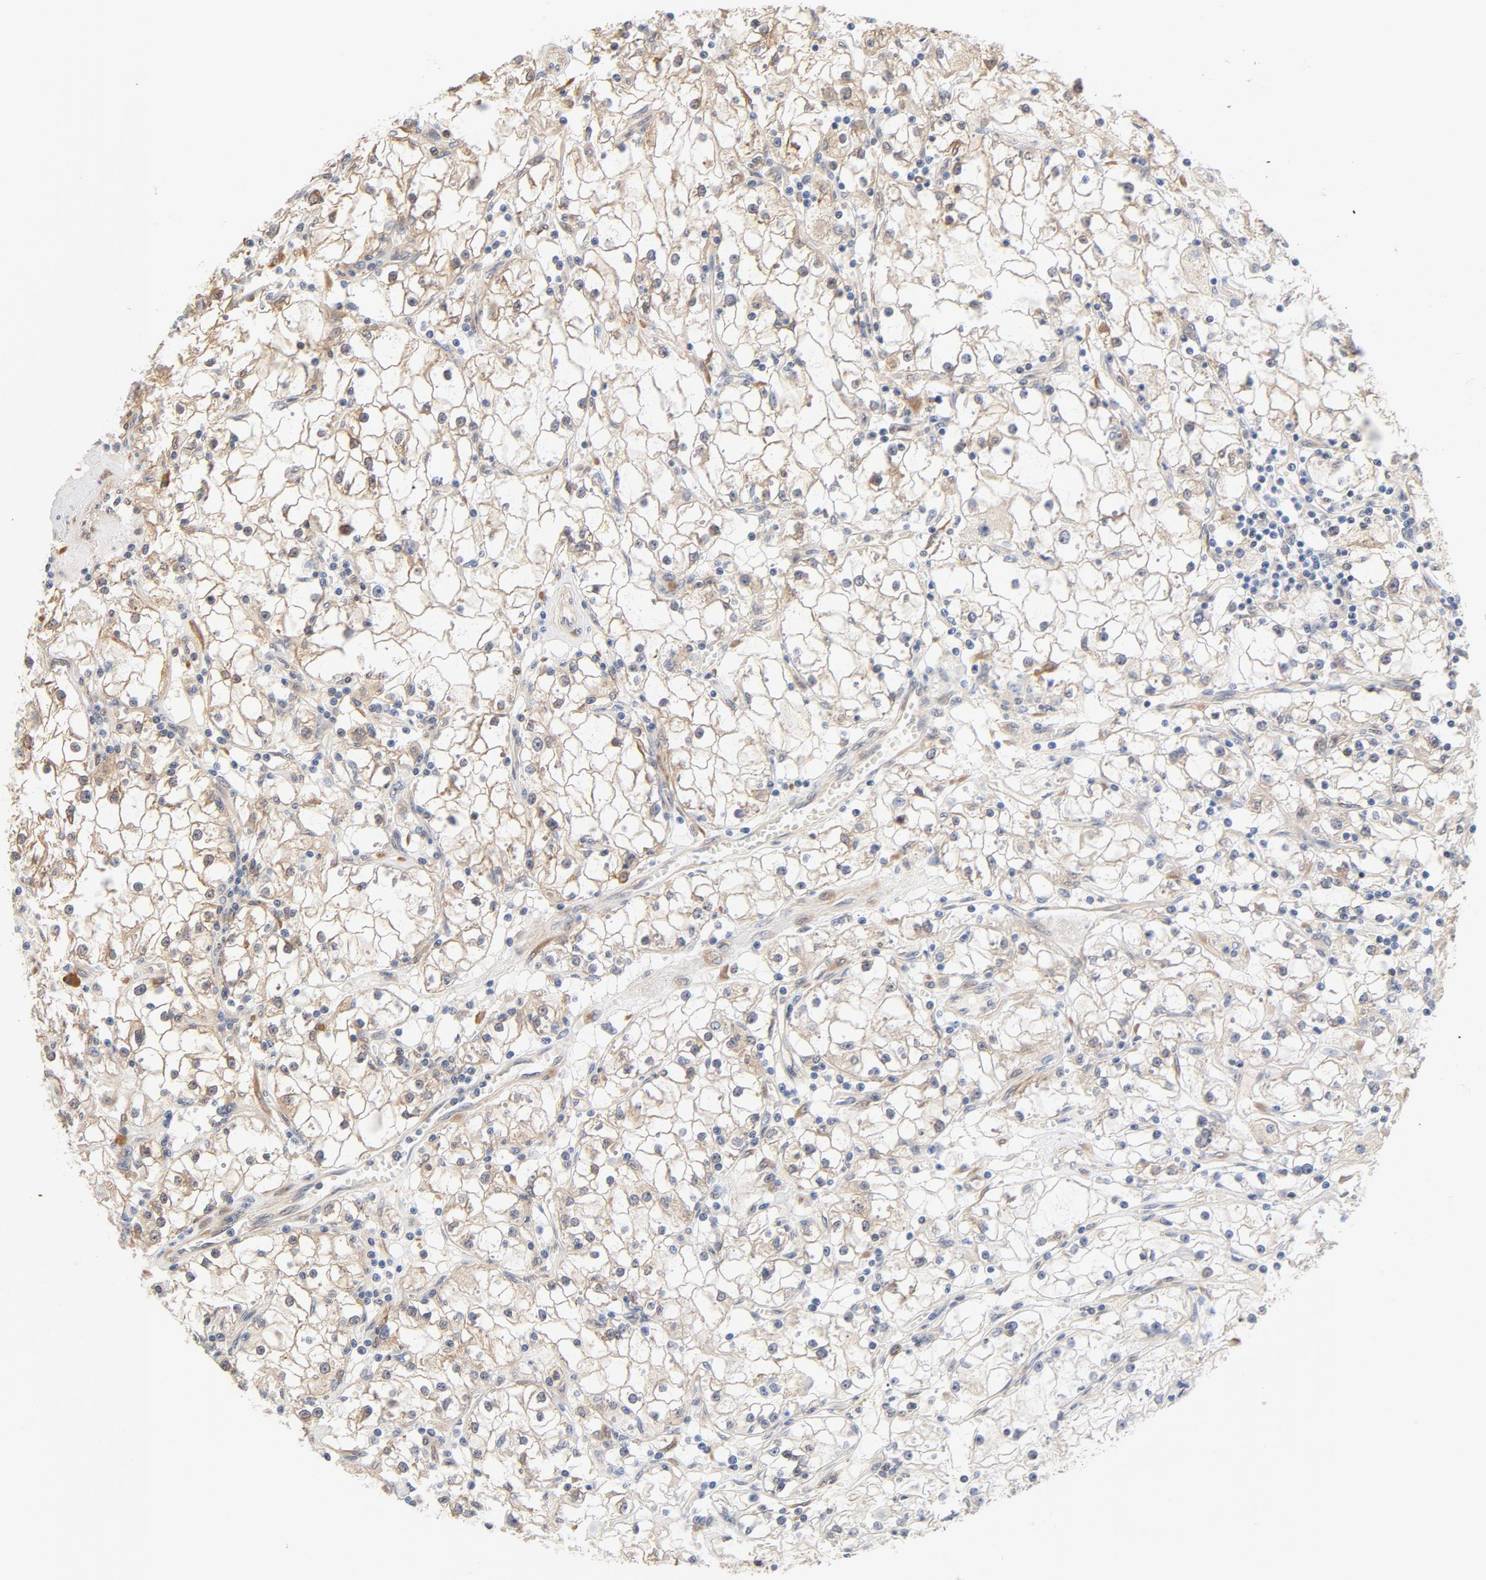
{"staining": {"intensity": "weak", "quantity": "25%-75%", "location": "cytoplasmic/membranous"}, "tissue": "renal cancer", "cell_type": "Tumor cells", "image_type": "cancer", "snomed": [{"axis": "morphology", "description": "Adenocarcinoma, NOS"}, {"axis": "topography", "description": "Kidney"}], "caption": "IHC image of human renal cancer stained for a protein (brown), which shows low levels of weak cytoplasmic/membranous staining in approximately 25%-75% of tumor cells.", "gene": "EIF4E", "patient": {"sex": "male", "age": 56}}